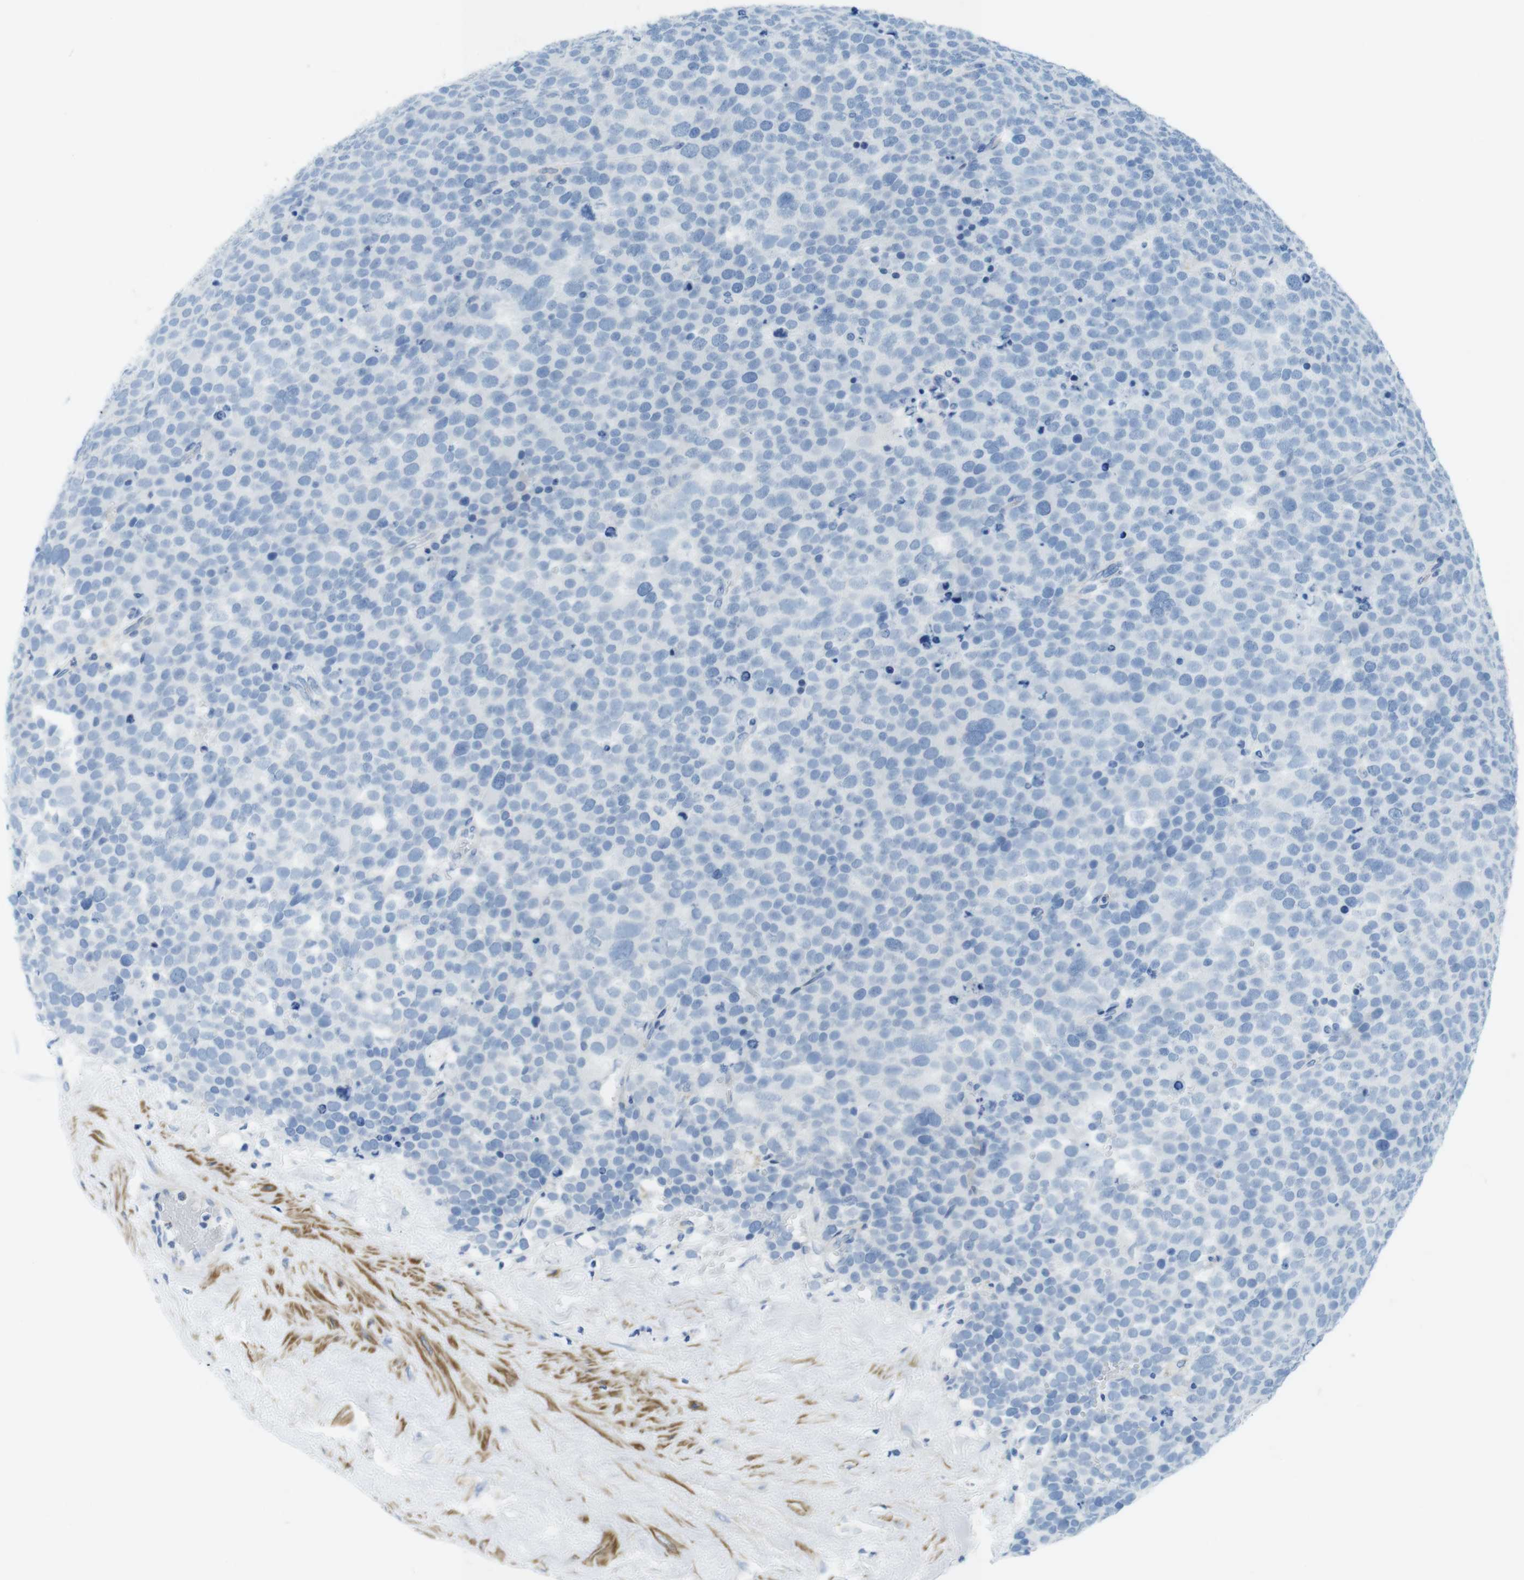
{"staining": {"intensity": "negative", "quantity": "none", "location": "none"}, "tissue": "testis cancer", "cell_type": "Tumor cells", "image_type": "cancer", "snomed": [{"axis": "morphology", "description": "Seminoma, NOS"}, {"axis": "topography", "description": "Testis"}], "caption": "IHC histopathology image of testis cancer stained for a protein (brown), which displays no positivity in tumor cells.", "gene": "ASIC5", "patient": {"sex": "male", "age": 71}}